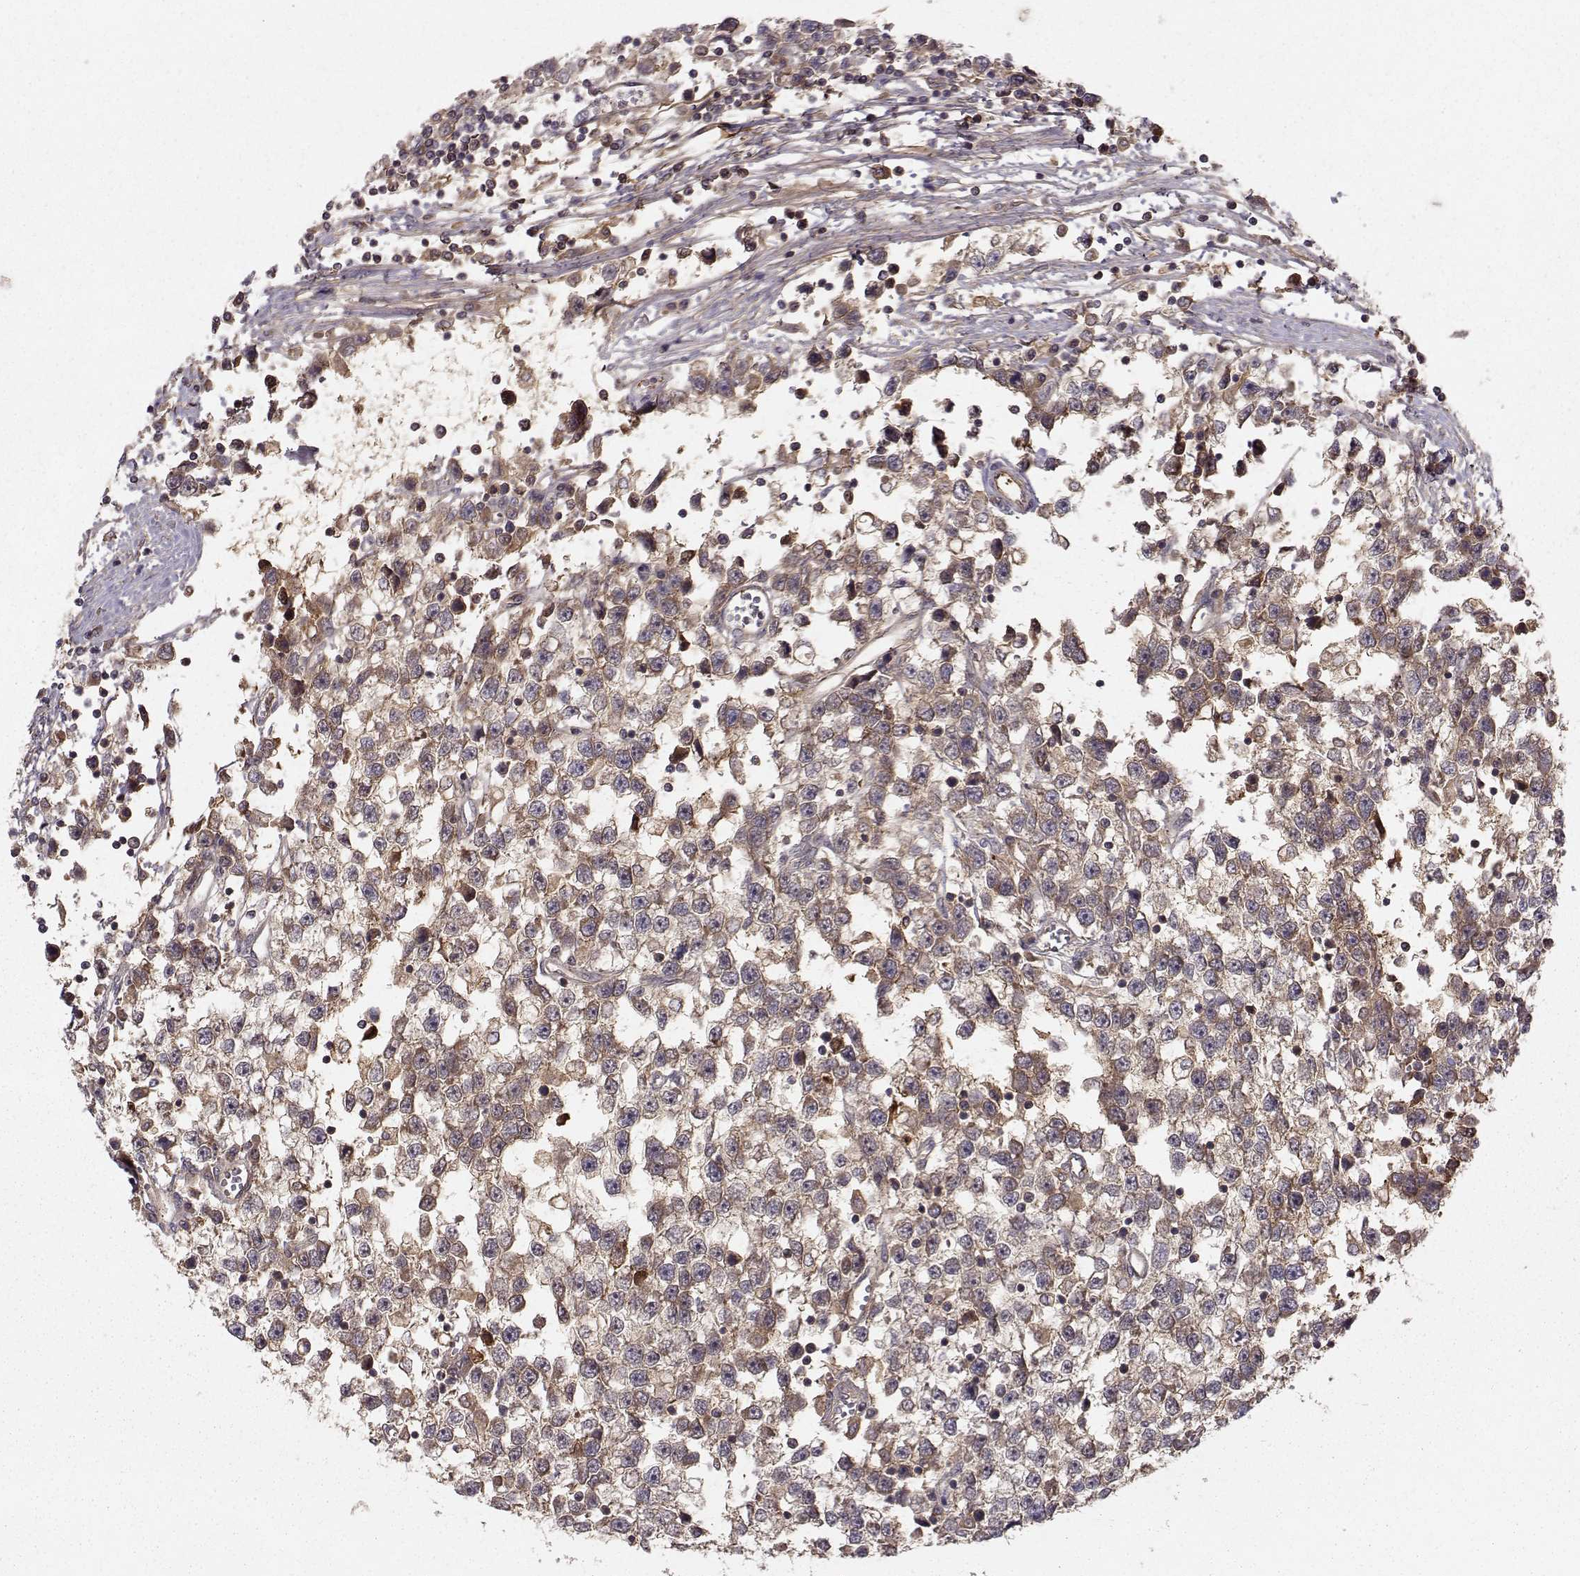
{"staining": {"intensity": "moderate", "quantity": "<25%", "location": "cytoplasmic/membranous"}, "tissue": "testis cancer", "cell_type": "Tumor cells", "image_type": "cancer", "snomed": [{"axis": "morphology", "description": "Seminoma, NOS"}, {"axis": "topography", "description": "Testis"}], "caption": "Immunohistochemical staining of human testis cancer (seminoma) shows moderate cytoplasmic/membranous protein staining in about <25% of tumor cells. The staining is performed using DAB (3,3'-diaminobenzidine) brown chromogen to label protein expression. The nuclei are counter-stained blue using hematoxylin.", "gene": "WNT6", "patient": {"sex": "male", "age": 34}}